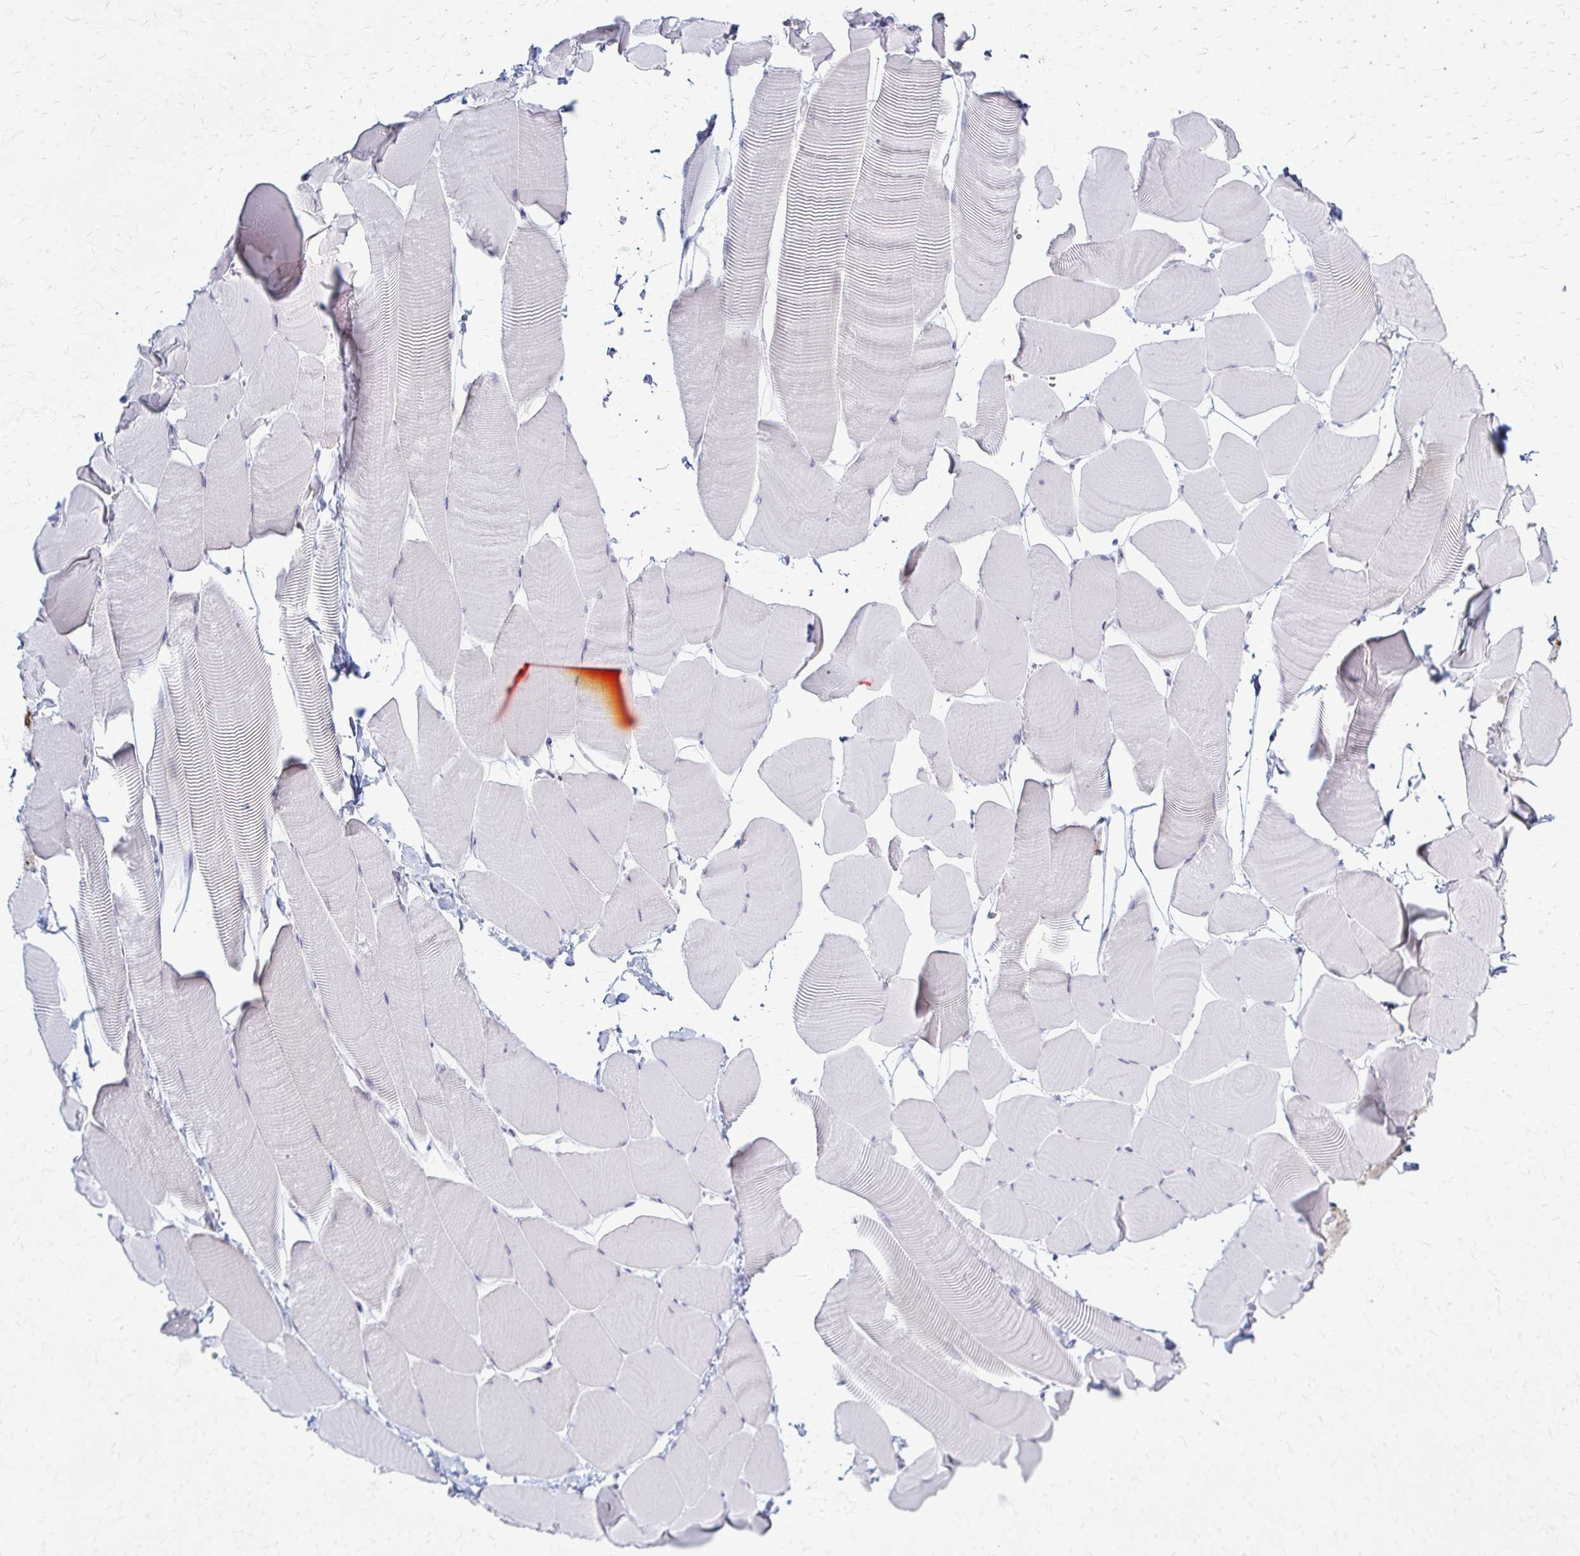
{"staining": {"intensity": "negative", "quantity": "none", "location": "none"}, "tissue": "skeletal muscle", "cell_type": "Myocytes", "image_type": "normal", "snomed": [{"axis": "morphology", "description": "Normal tissue, NOS"}, {"axis": "topography", "description": "Skeletal muscle"}], "caption": "An image of skeletal muscle stained for a protein displays no brown staining in myocytes.", "gene": "PRKRA", "patient": {"sex": "male", "age": 25}}